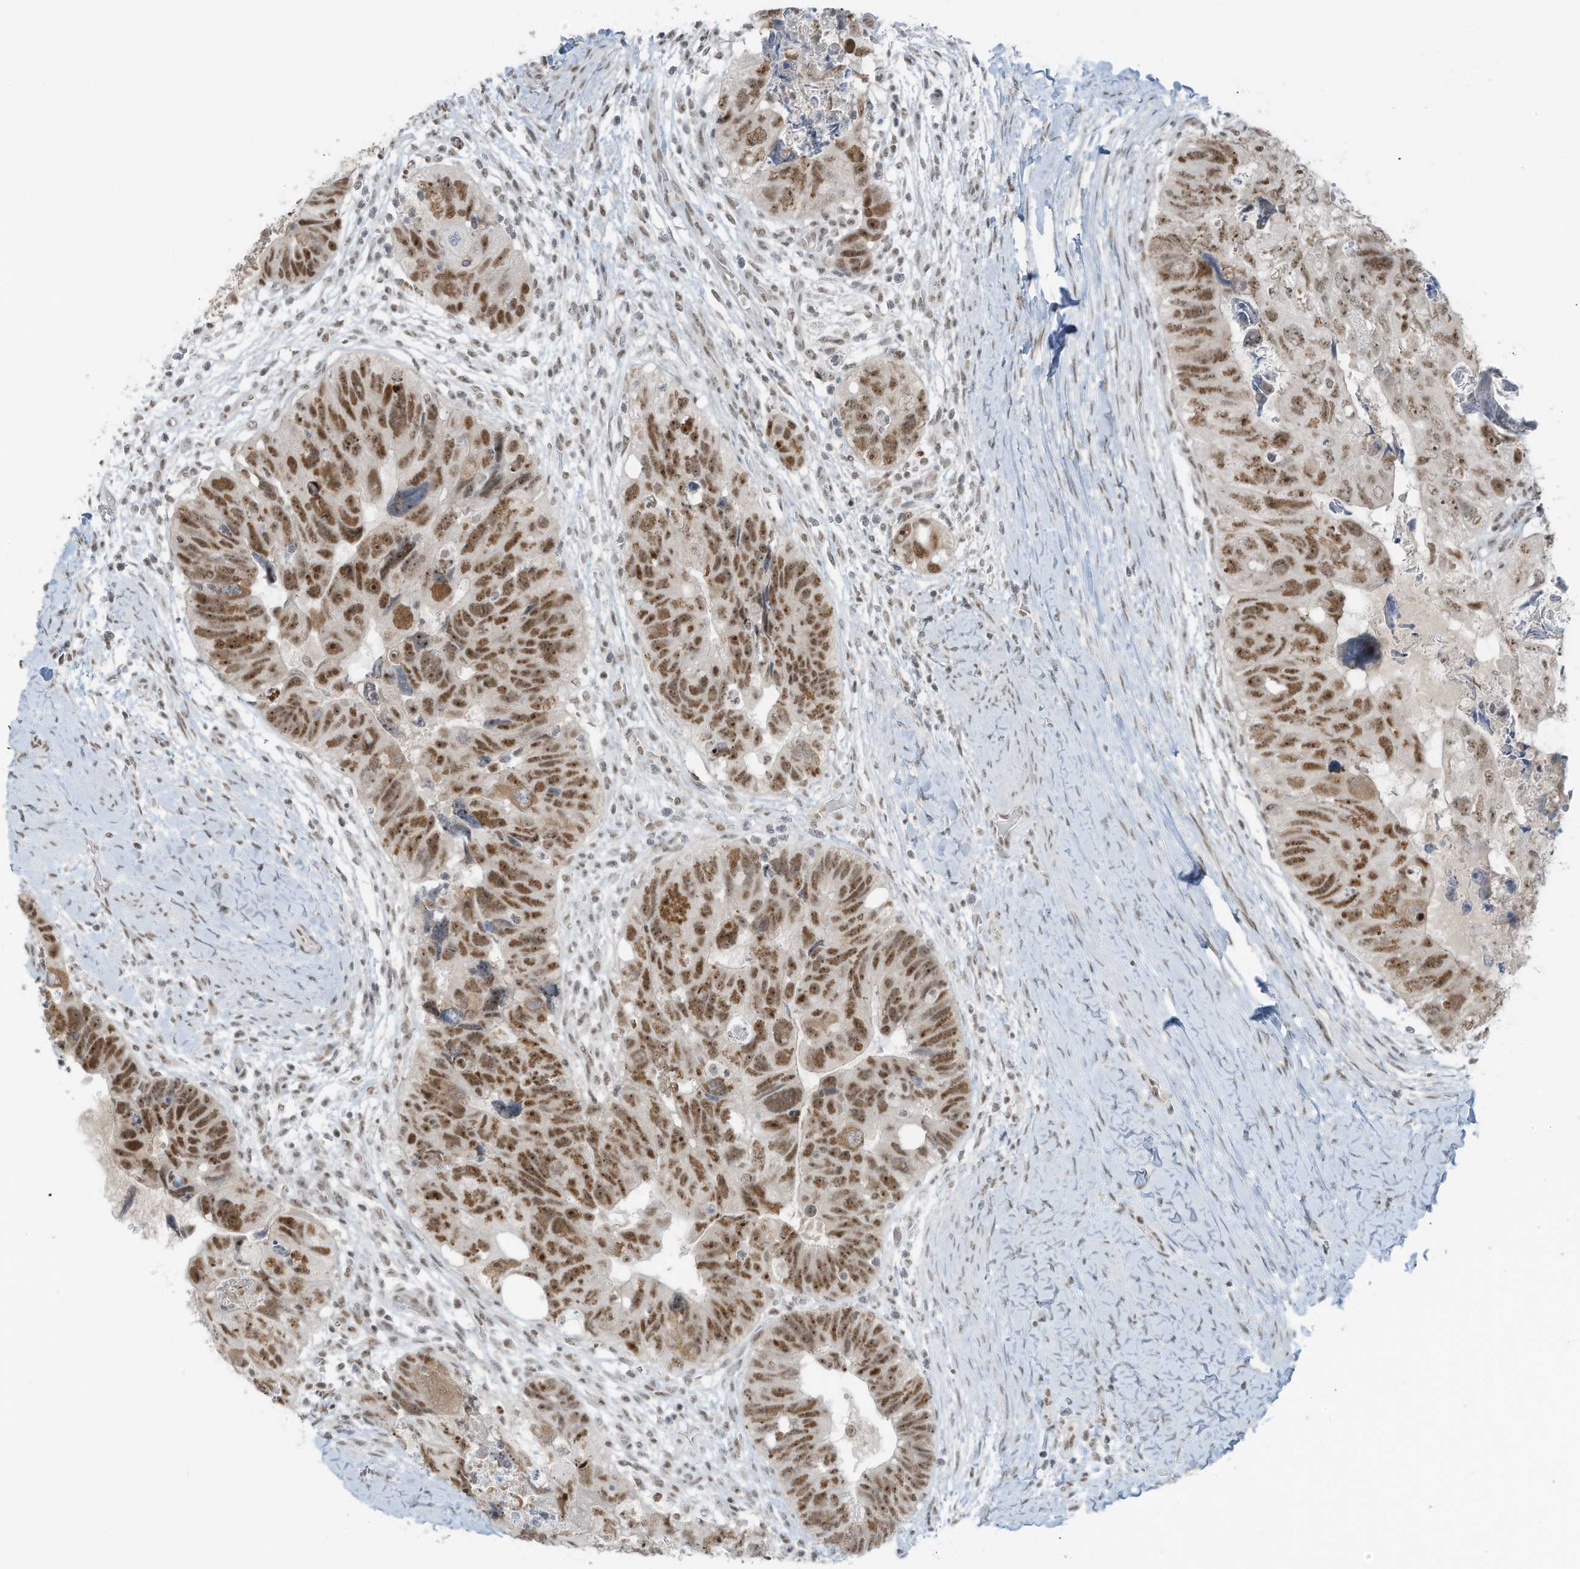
{"staining": {"intensity": "moderate", "quantity": ">75%", "location": "nuclear"}, "tissue": "colorectal cancer", "cell_type": "Tumor cells", "image_type": "cancer", "snomed": [{"axis": "morphology", "description": "Adenocarcinoma, NOS"}, {"axis": "topography", "description": "Rectum"}], "caption": "Colorectal cancer tissue displays moderate nuclear positivity in approximately >75% of tumor cells (DAB (3,3'-diaminobenzidine) IHC, brown staining for protein, blue staining for nuclei).", "gene": "WRNIP1", "patient": {"sex": "male", "age": 59}}